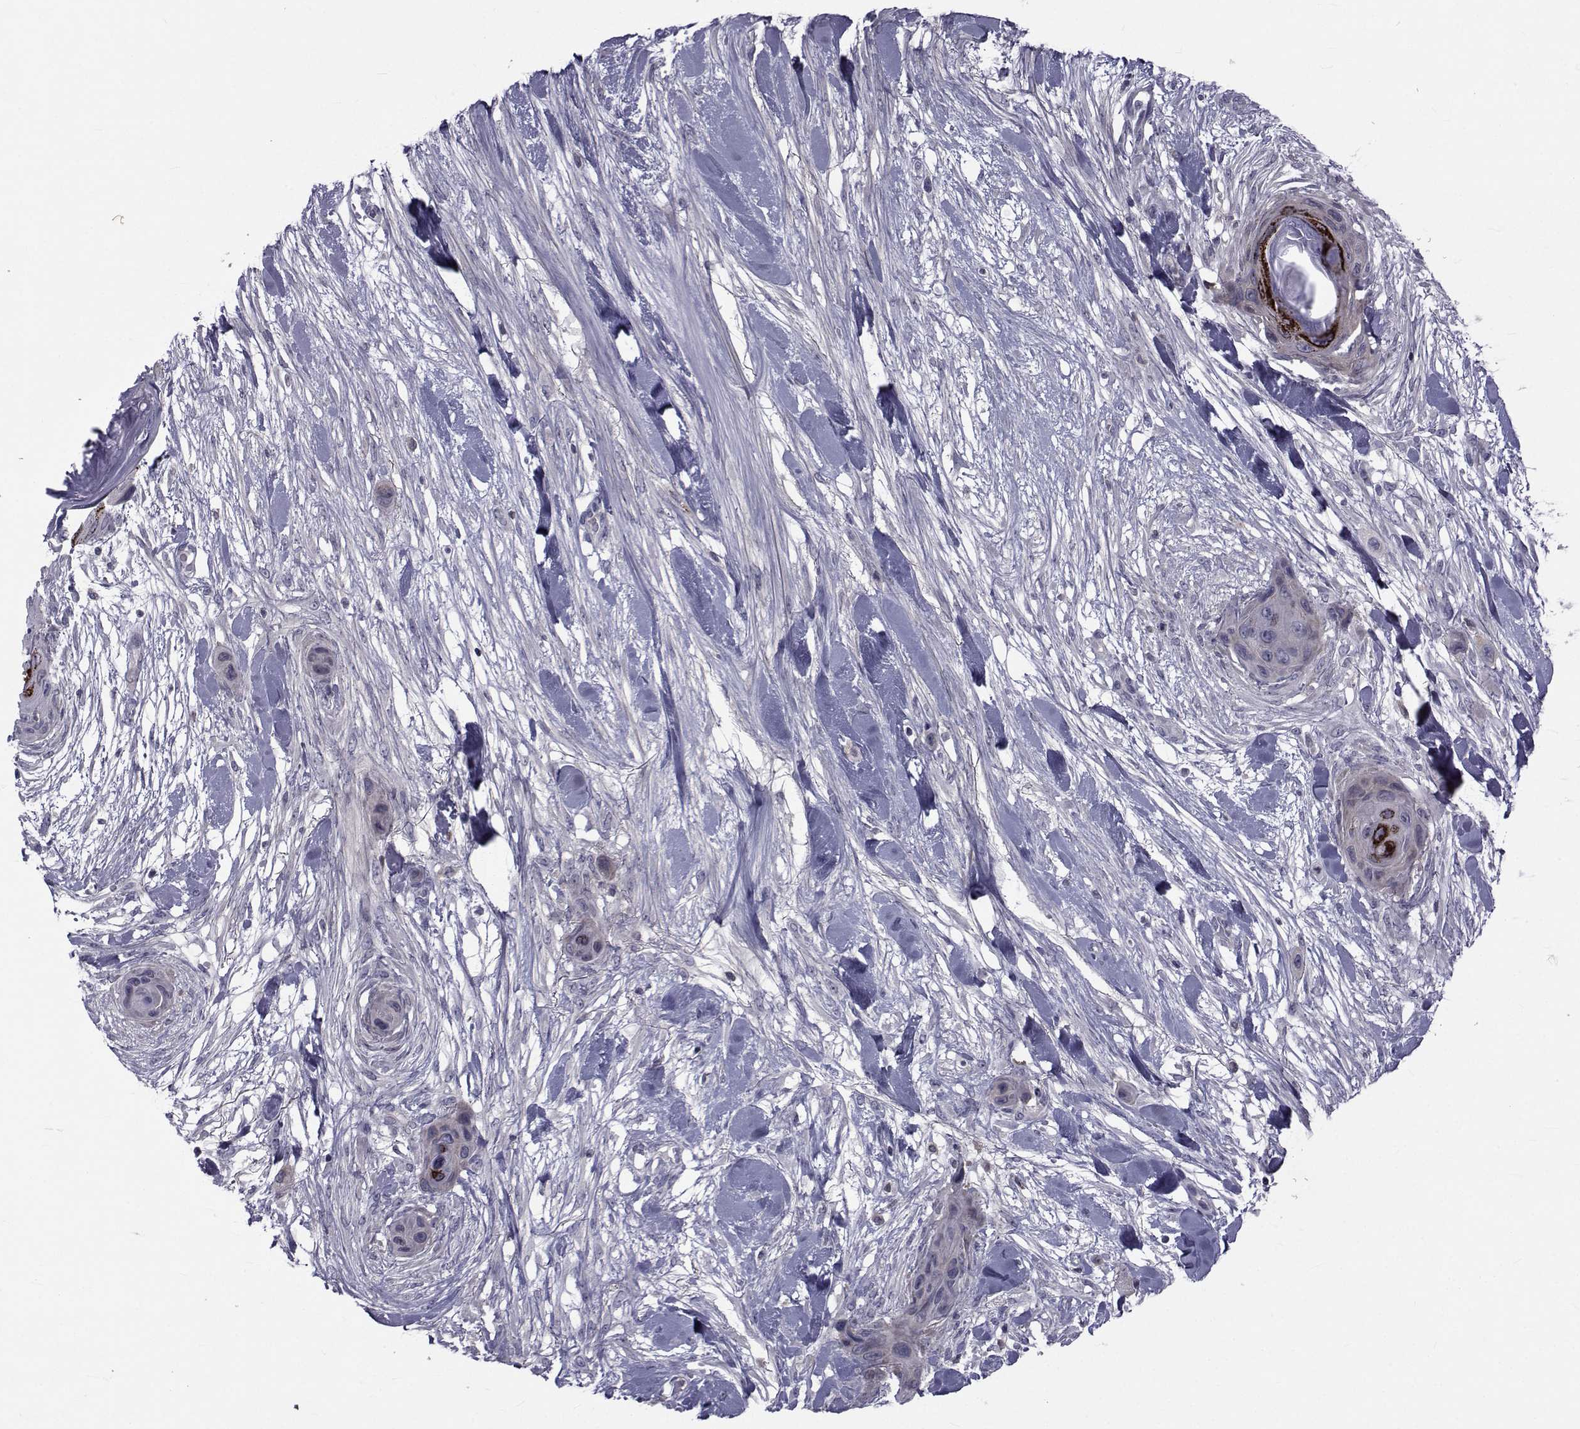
{"staining": {"intensity": "negative", "quantity": "none", "location": "none"}, "tissue": "skin cancer", "cell_type": "Tumor cells", "image_type": "cancer", "snomed": [{"axis": "morphology", "description": "Squamous cell carcinoma, NOS"}, {"axis": "topography", "description": "Skin"}], "caption": "The micrograph shows no significant positivity in tumor cells of skin cancer.", "gene": "SLC30A10", "patient": {"sex": "male", "age": 82}}